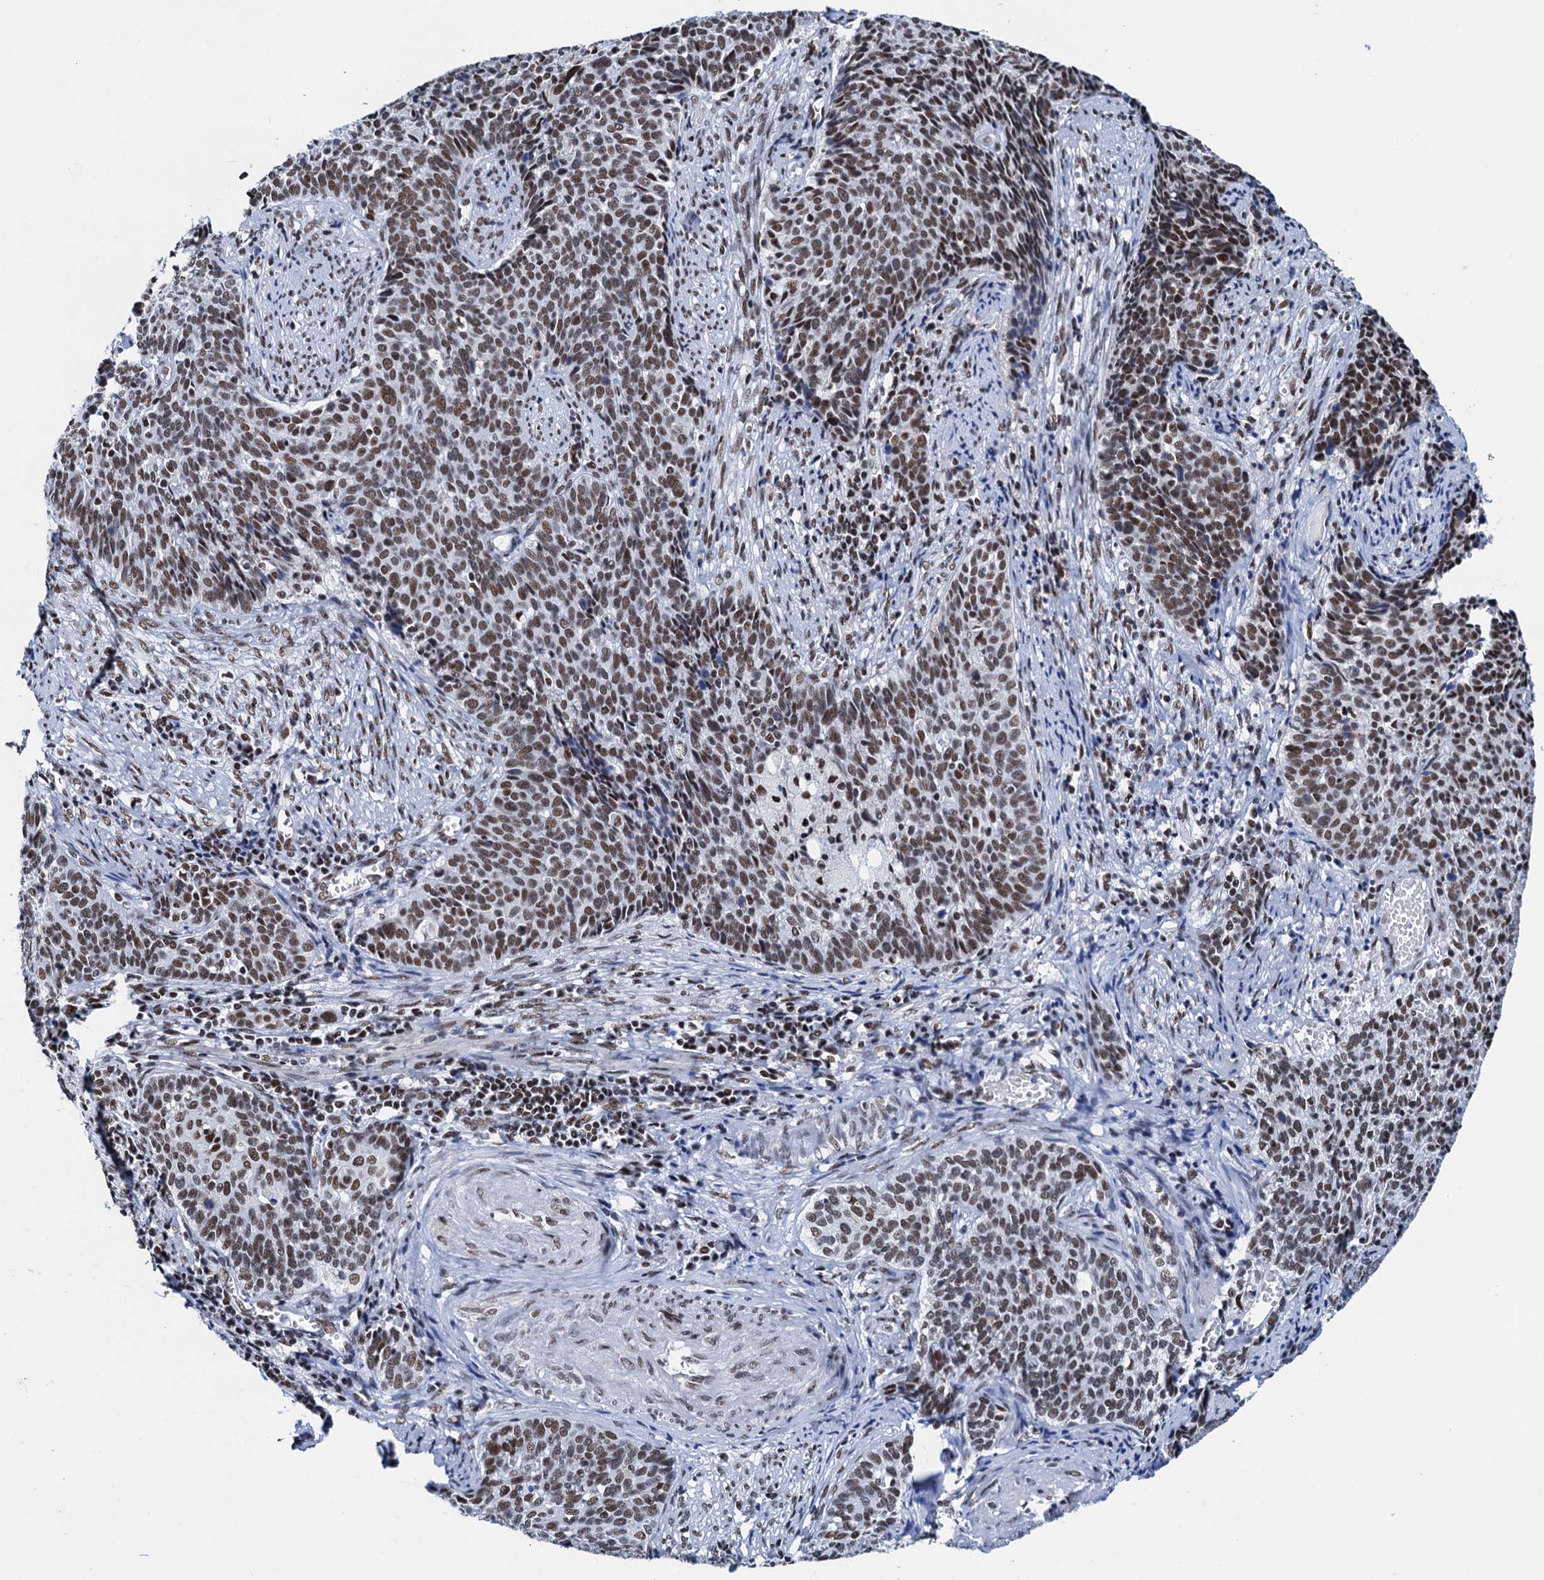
{"staining": {"intensity": "strong", "quantity": ">75%", "location": "nuclear"}, "tissue": "cervical cancer", "cell_type": "Tumor cells", "image_type": "cancer", "snomed": [{"axis": "morphology", "description": "Squamous cell carcinoma, NOS"}, {"axis": "topography", "description": "Cervix"}], "caption": "Strong nuclear expression for a protein is appreciated in about >75% of tumor cells of cervical cancer using immunohistochemistry.", "gene": "SLTM", "patient": {"sex": "female", "age": 39}}